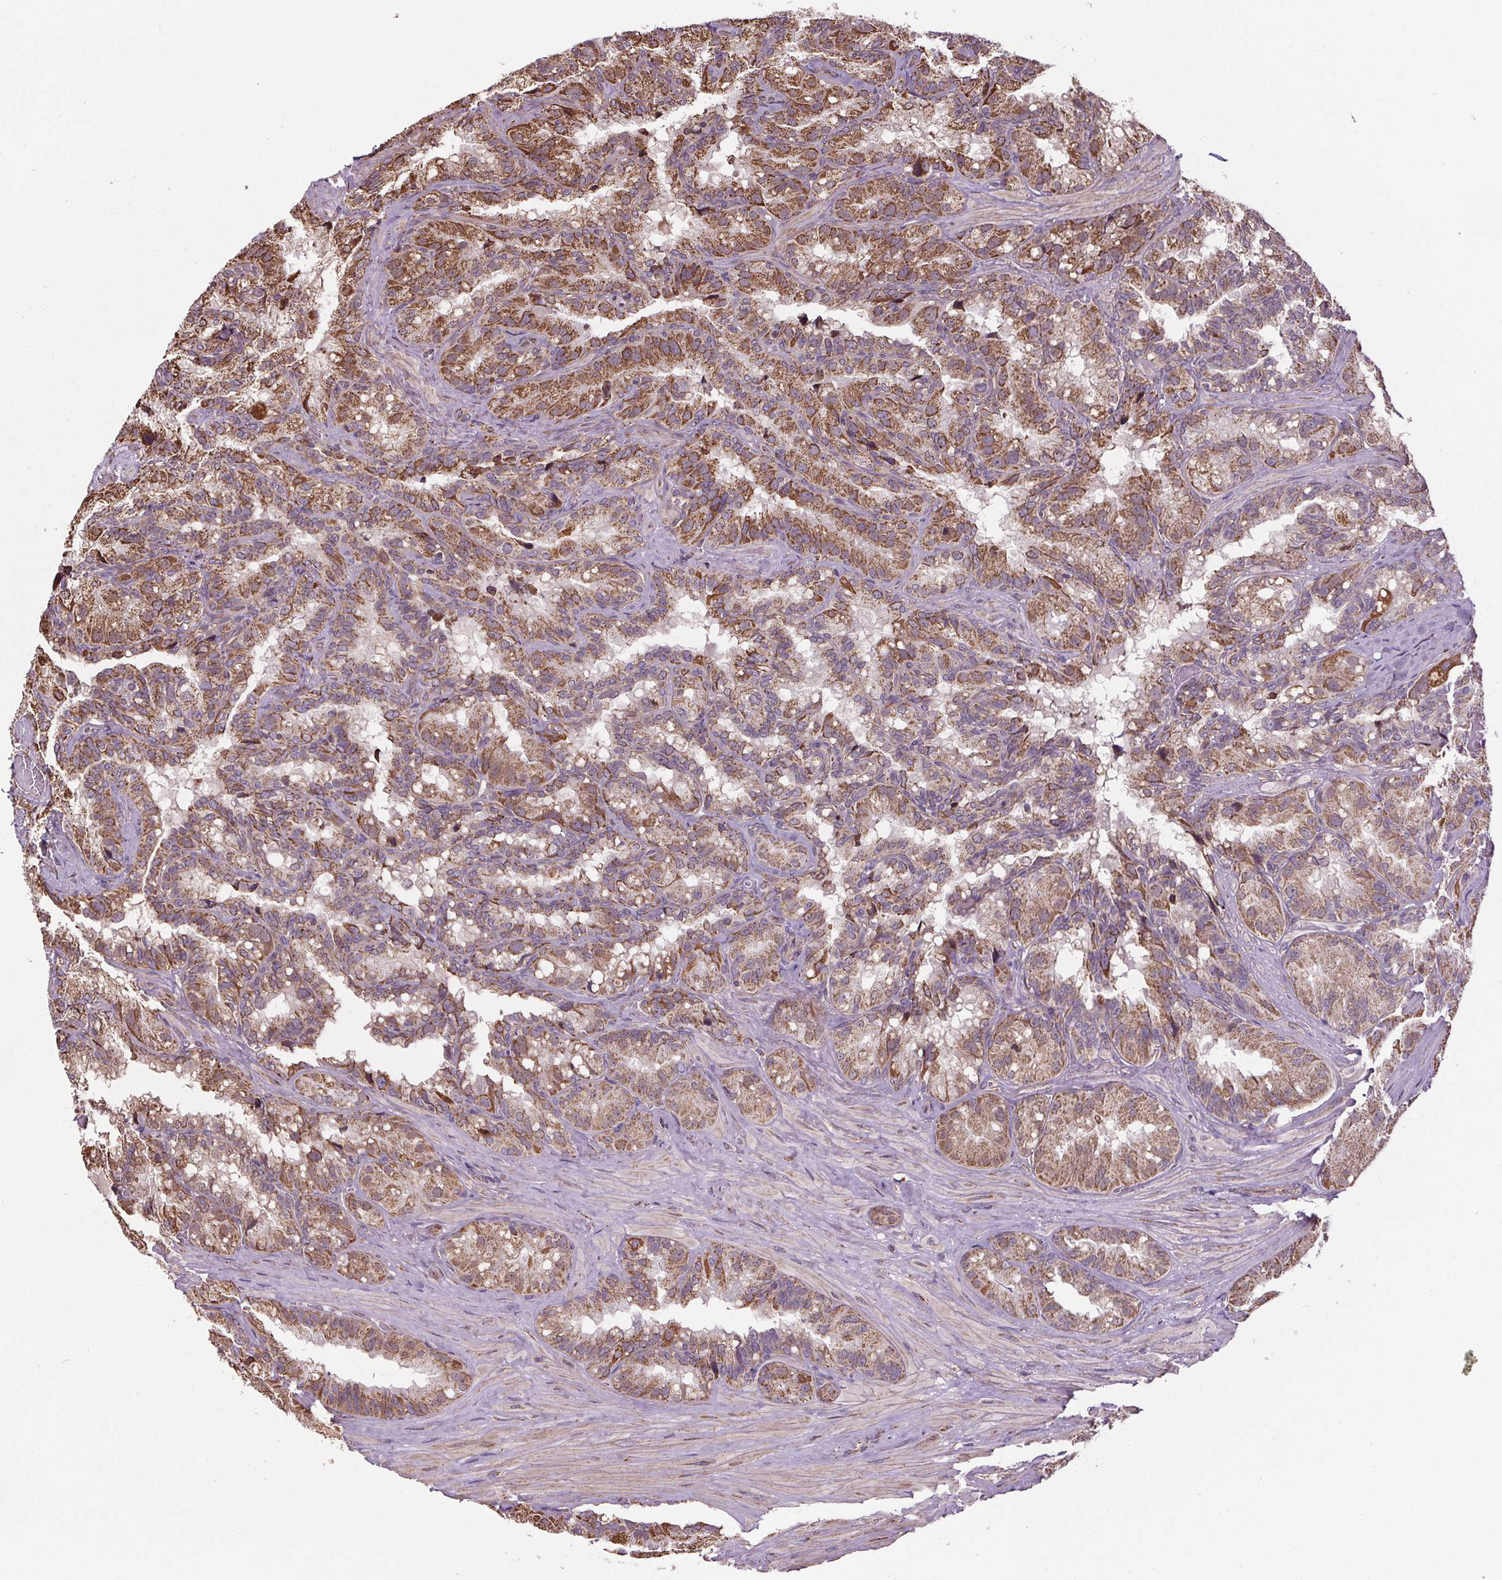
{"staining": {"intensity": "moderate", "quantity": ">75%", "location": "cytoplasmic/membranous"}, "tissue": "seminal vesicle", "cell_type": "Glandular cells", "image_type": "normal", "snomed": [{"axis": "morphology", "description": "Normal tissue, NOS"}, {"axis": "topography", "description": "Seminal veicle"}], "caption": "IHC of benign human seminal vesicle exhibits medium levels of moderate cytoplasmic/membranous expression in approximately >75% of glandular cells. The staining was performed using DAB (3,3'-diaminobenzidine) to visualize the protein expression in brown, while the nuclei were stained in blue with hematoxylin (Magnification: 20x).", "gene": "ZNF548", "patient": {"sex": "male", "age": 60}}